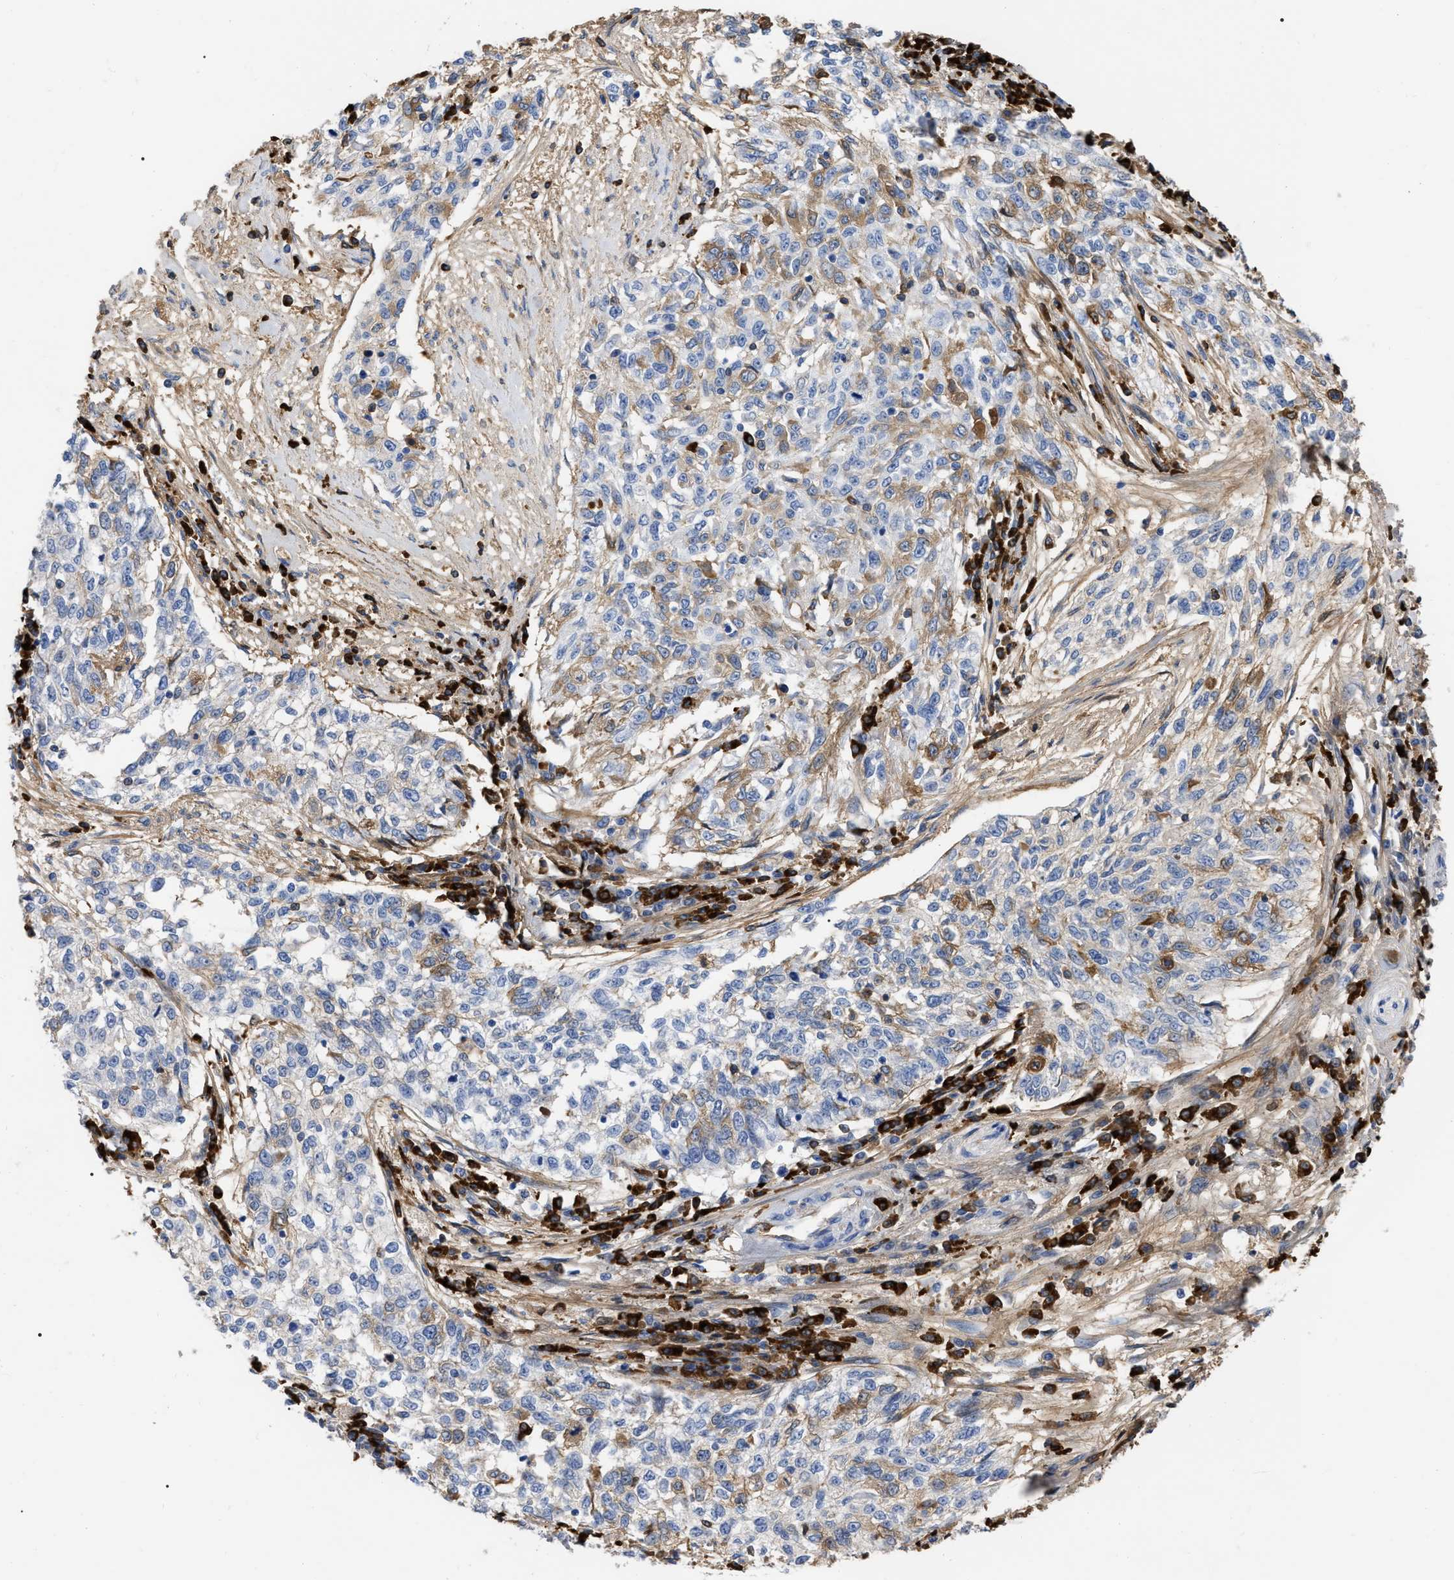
{"staining": {"intensity": "moderate", "quantity": "25%-75%", "location": "cytoplasmic/membranous"}, "tissue": "cervical cancer", "cell_type": "Tumor cells", "image_type": "cancer", "snomed": [{"axis": "morphology", "description": "Squamous cell carcinoma, NOS"}, {"axis": "topography", "description": "Cervix"}], "caption": "Moderate cytoplasmic/membranous staining for a protein is present in about 25%-75% of tumor cells of squamous cell carcinoma (cervical) using IHC.", "gene": "IGHV5-51", "patient": {"sex": "female", "age": 57}}